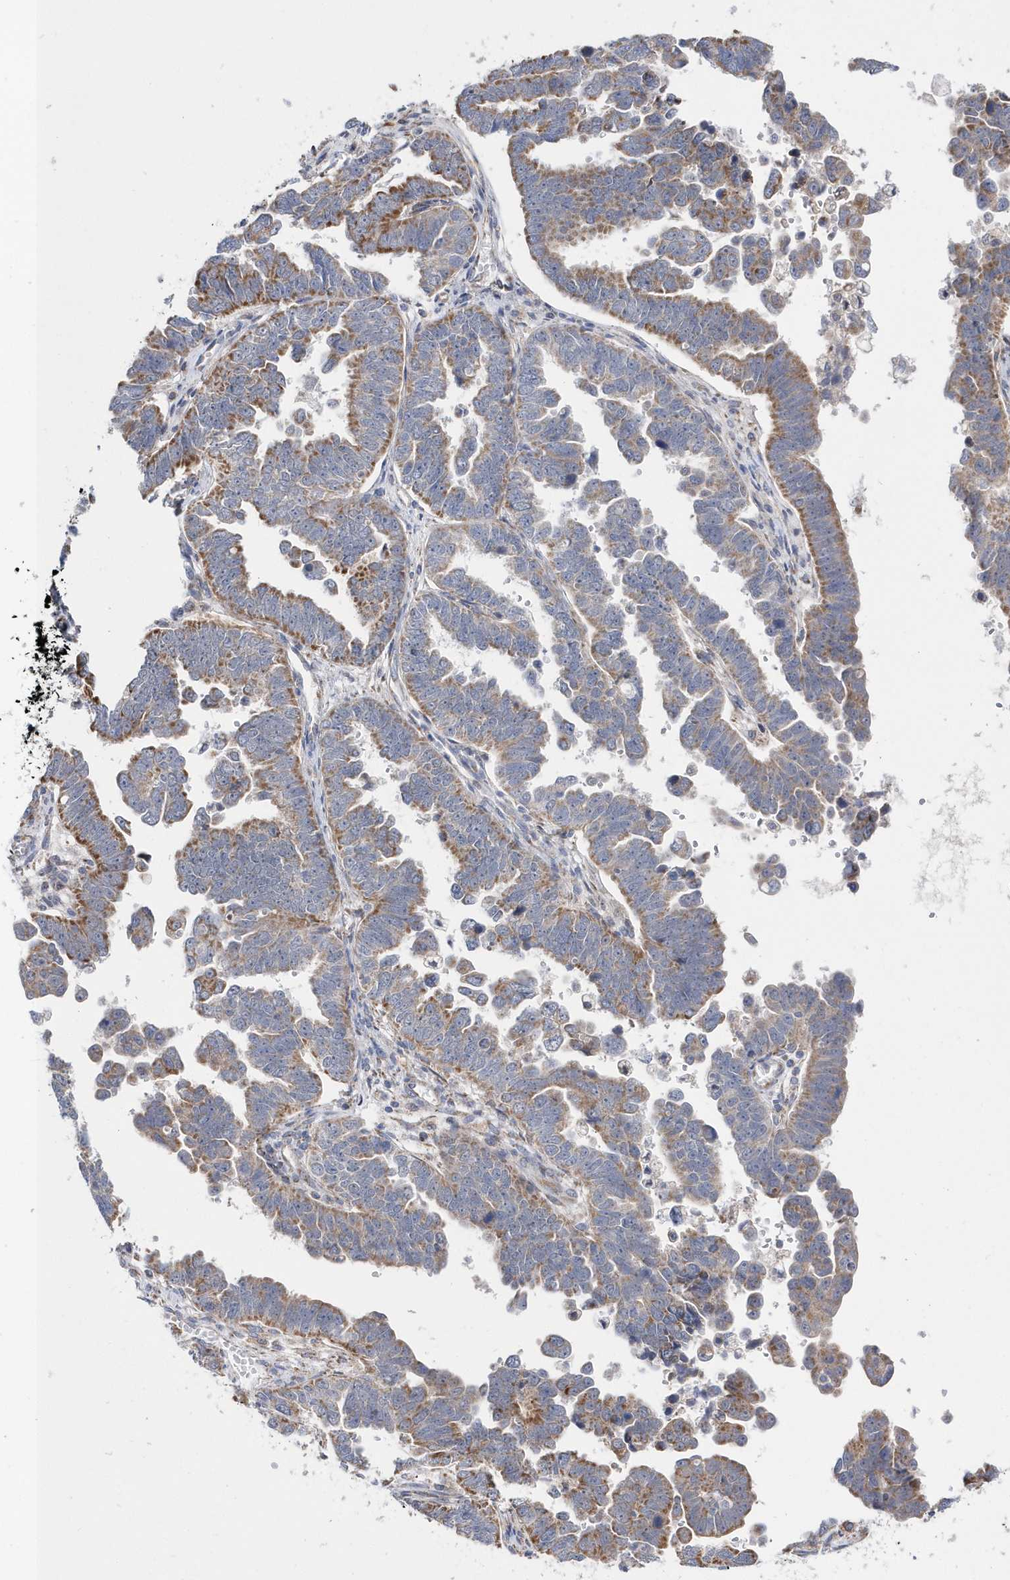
{"staining": {"intensity": "moderate", "quantity": ">75%", "location": "cytoplasmic/membranous"}, "tissue": "endometrial cancer", "cell_type": "Tumor cells", "image_type": "cancer", "snomed": [{"axis": "morphology", "description": "Adenocarcinoma, NOS"}, {"axis": "topography", "description": "Endometrium"}], "caption": "Immunohistochemical staining of human endometrial cancer demonstrates medium levels of moderate cytoplasmic/membranous positivity in about >75% of tumor cells.", "gene": "SPATA5", "patient": {"sex": "female", "age": 75}}